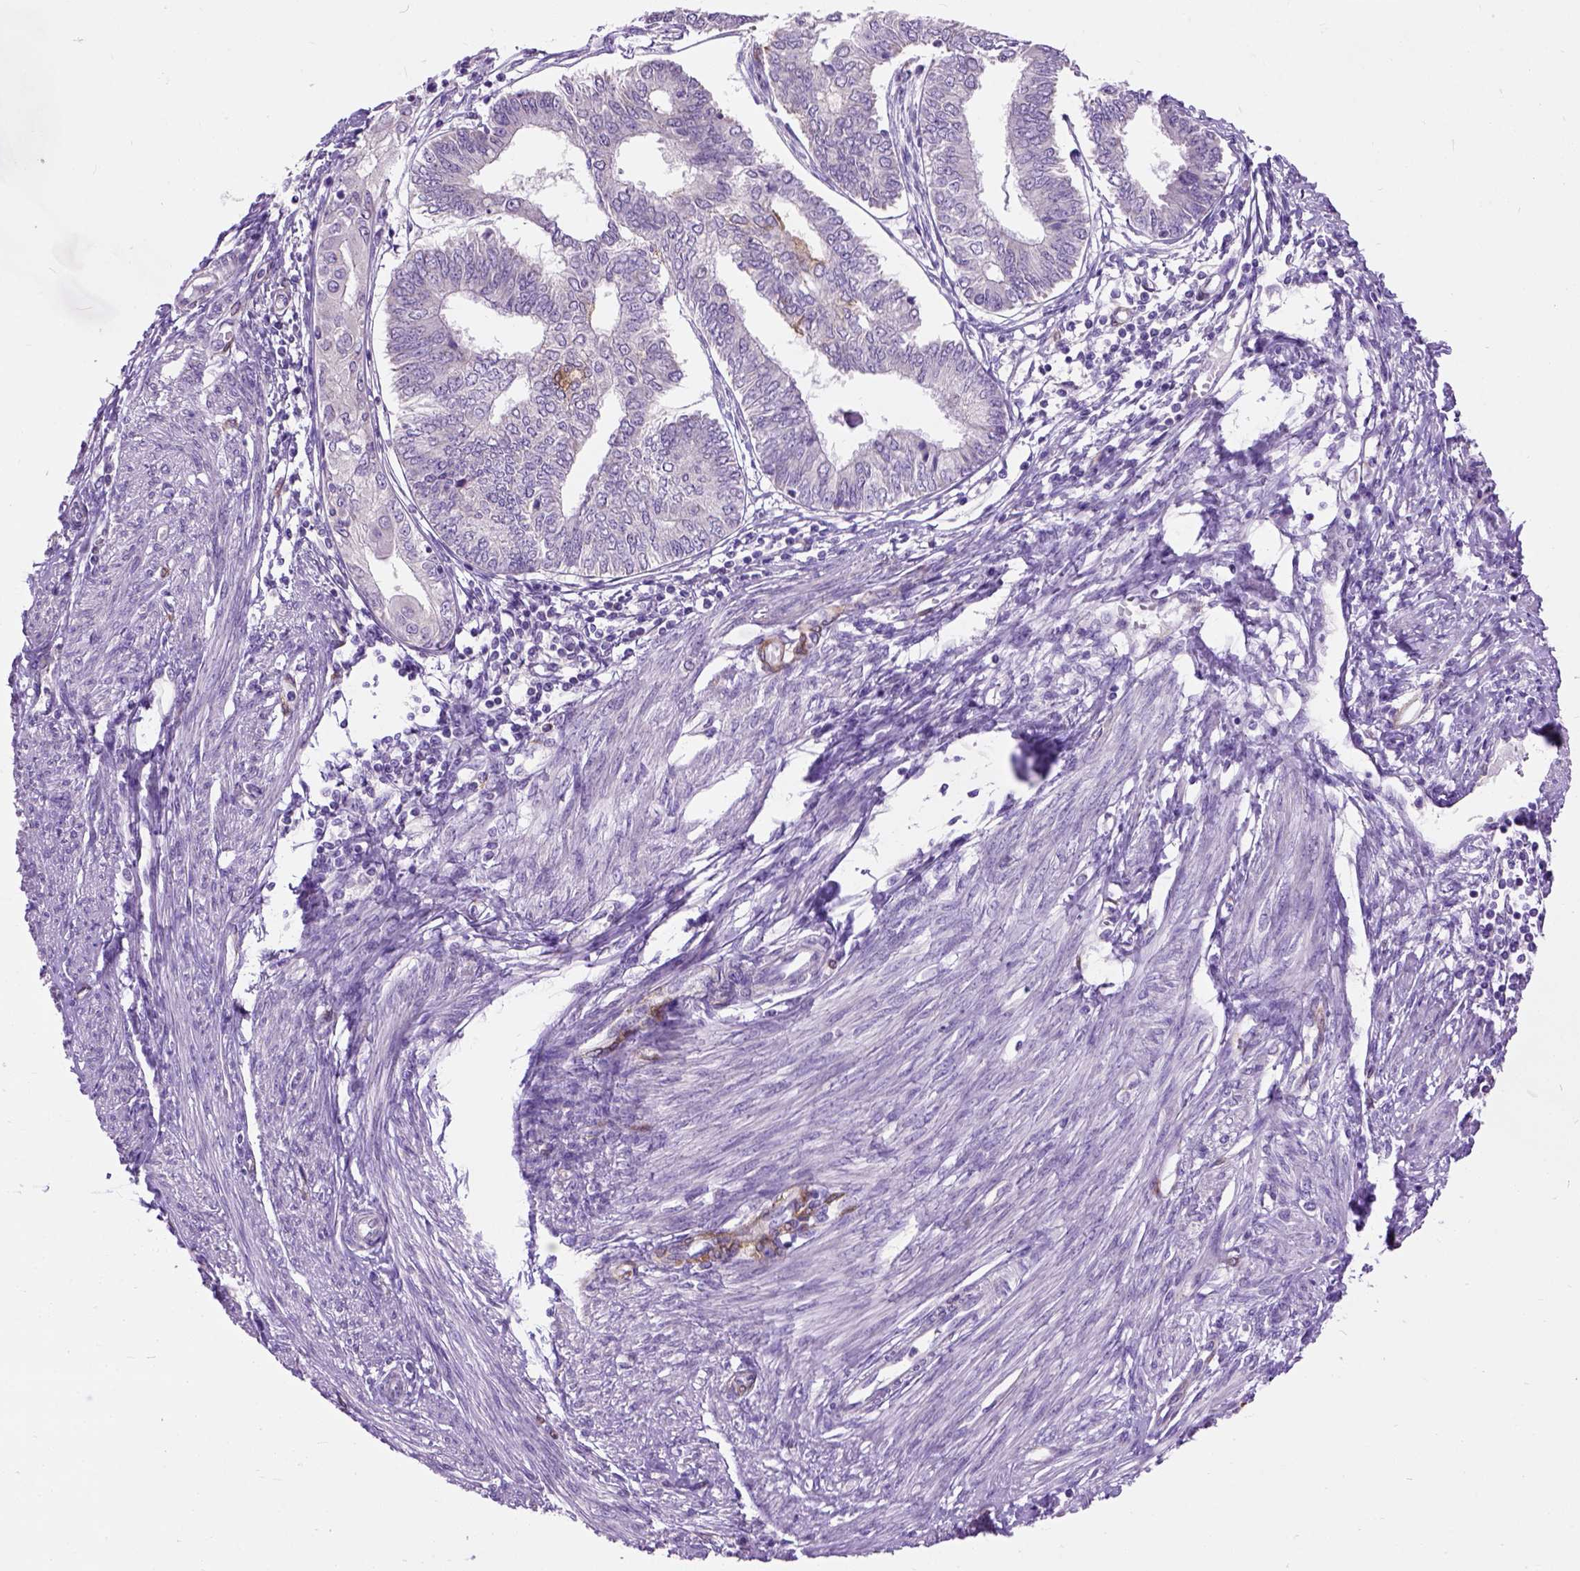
{"staining": {"intensity": "negative", "quantity": "none", "location": "none"}, "tissue": "endometrial cancer", "cell_type": "Tumor cells", "image_type": "cancer", "snomed": [{"axis": "morphology", "description": "Adenocarcinoma, NOS"}, {"axis": "topography", "description": "Endometrium"}], "caption": "Immunohistochemistry of human adenocarcinoma (endometrial) shows no positivity in tumor cells.", "gene": "MAPT", "patient": {"sex": "female", "age": 68}}